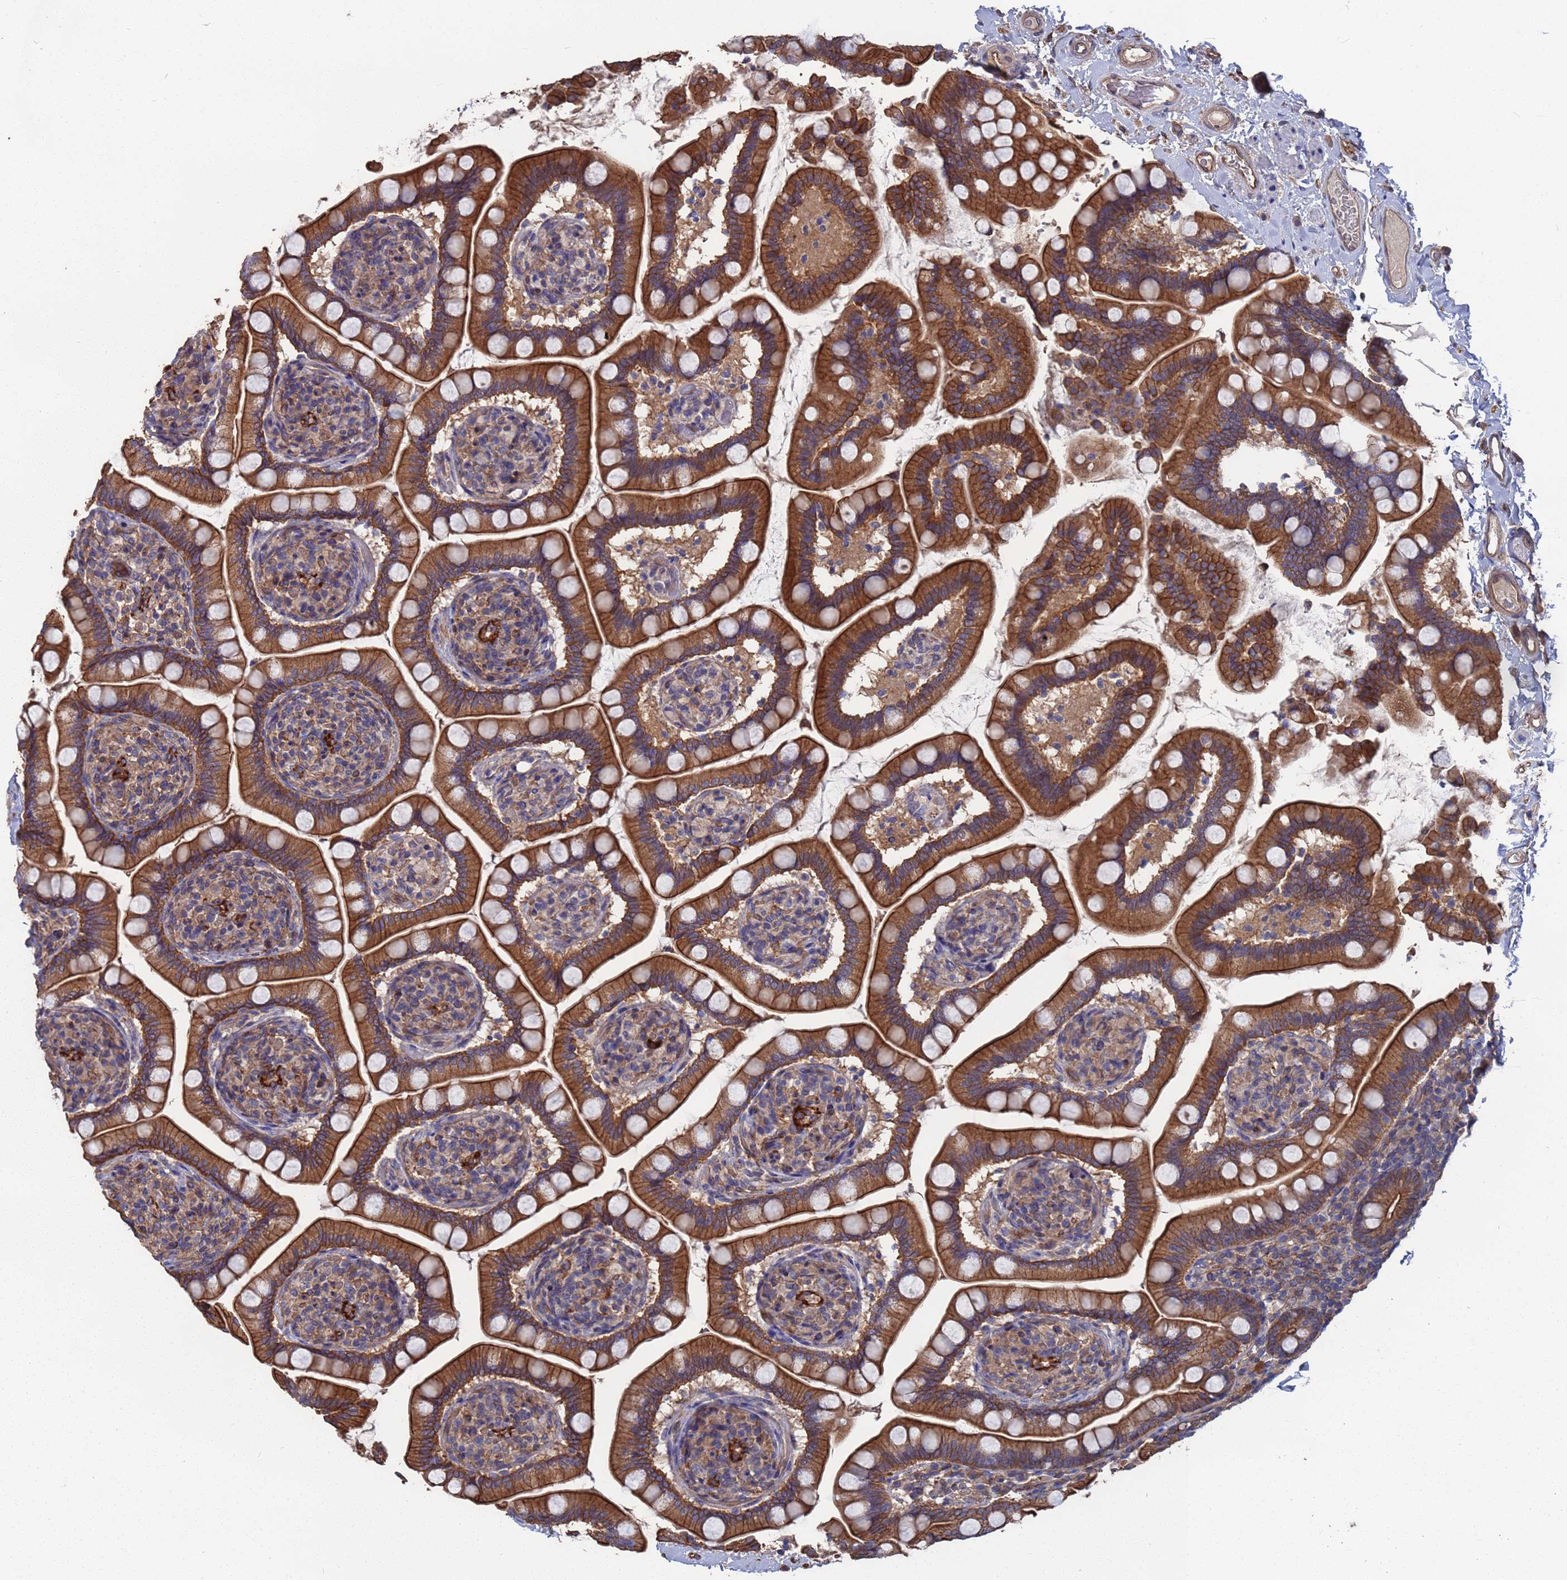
{"staining": {"intensity": "strong", "quantity": ">75%", "location": "cytoplasmic/membranous"}, "tissue": "small intestine", "cell_type": "Glandular cells", "image_type": "normal", "snomed": [{"axis": "morphology", "description": "Normal tissue, NOS"}, {"axis": "topography", "description": "Small intestine"}], "caption": "Human small intestine stained for a protein (brown) shows strong cytoplasmic/membranous positive positivity in approximately >75% of glandular cells.", "gene": "NDUFAF6", "patient": {"sex": "female", "age": 64}}